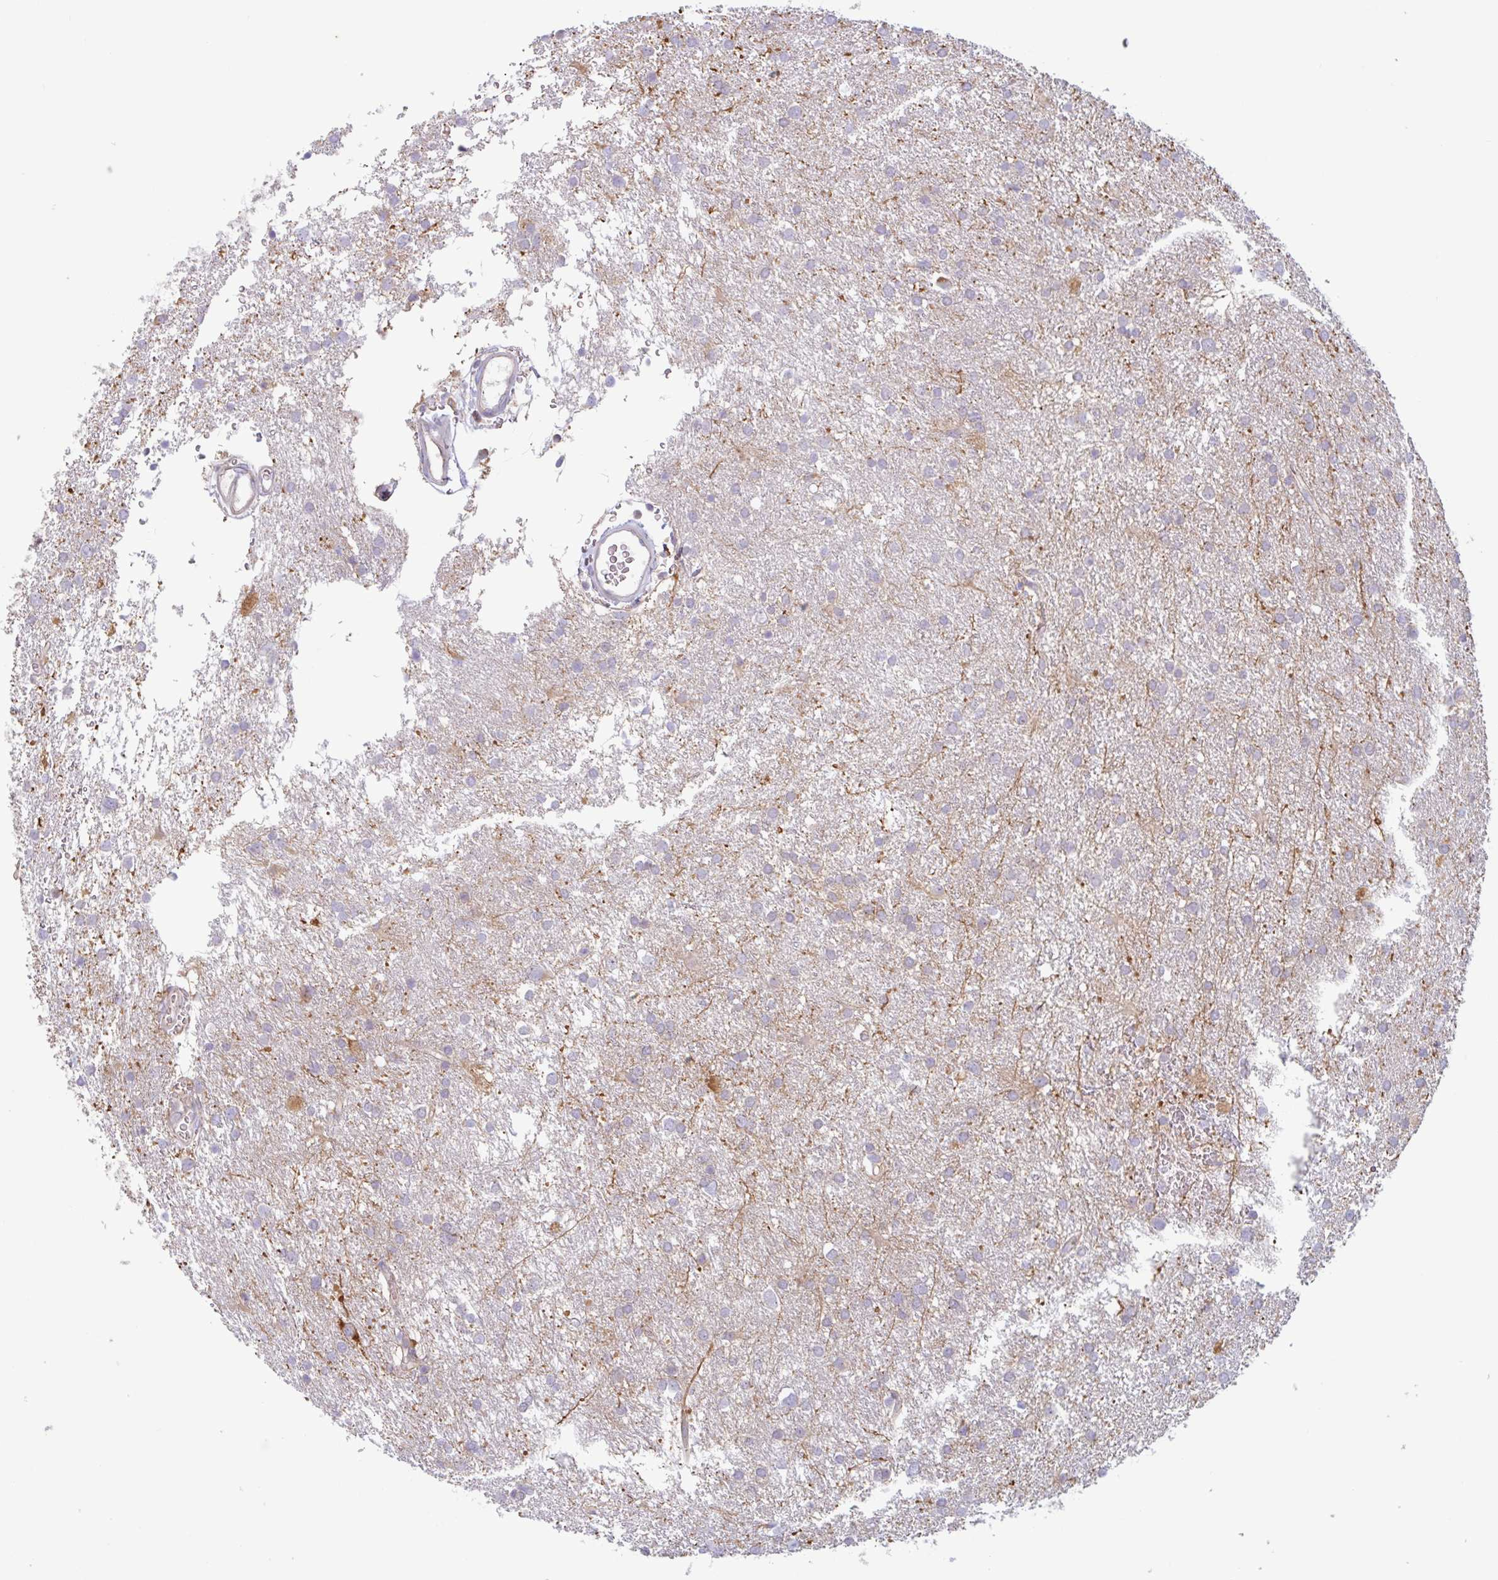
{"staining": {"intensity": "weak", "quantity": "<25%", "location": "cytoplasmic/membranous"}, "tissue": "glioma", "cell_type": "Tumor cells", "image_type": "cancer", "snomed": [{"axis": "morphology", "description": "Glioma, malignant, Low grade"}, {"axis": "topography", "description": "Brain"}], "caption": "This is a photomicrograph of immunohistochemistry (IHC) staining of glioma, which shows no positivity in tumor cells.", "gene": "RIT1", "patient": {"sex": "female", "age": 32}}